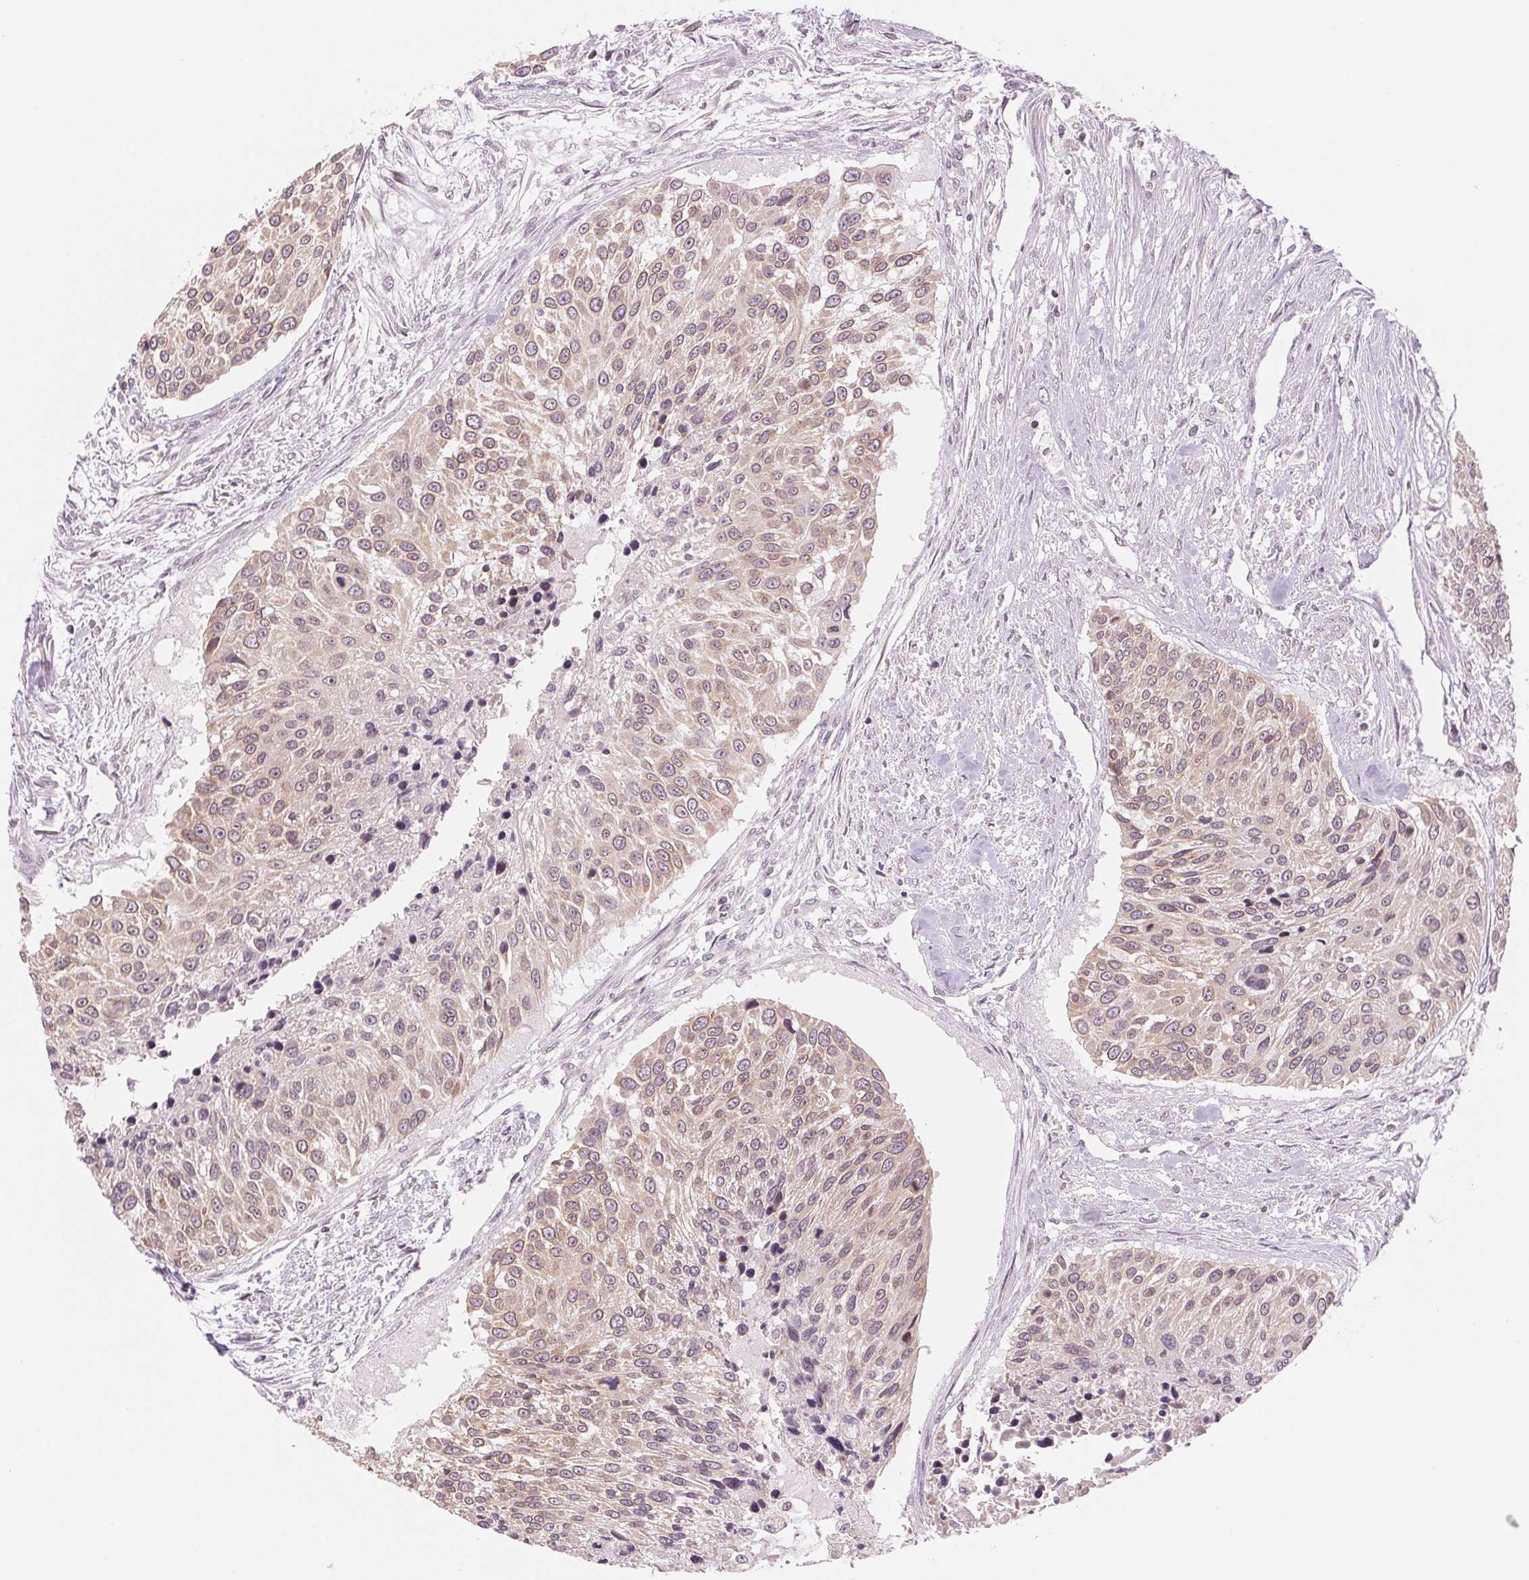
{"staining": {"intensity": "weak", "quantity": "25%-75%", "location": "cytoplasmic/membranous"}, "tissue": "urothelial cancer", "cell_type": "Tumor cells", "image_type": "cancer", "snomed": [{"axis": "morphology", "description": "Urothelial carcinoma, NOS"}, {"axis": "topography", "description": "Urinary bladder"}], "caption": "Immunohistochemical staining of human urothelial cancer displays low levels of weak cytoplasmic/membranous staining in about 25%-75% of tumor cells.", "gene": "TECR", "patient": {"sex": "male", "age": 55}}